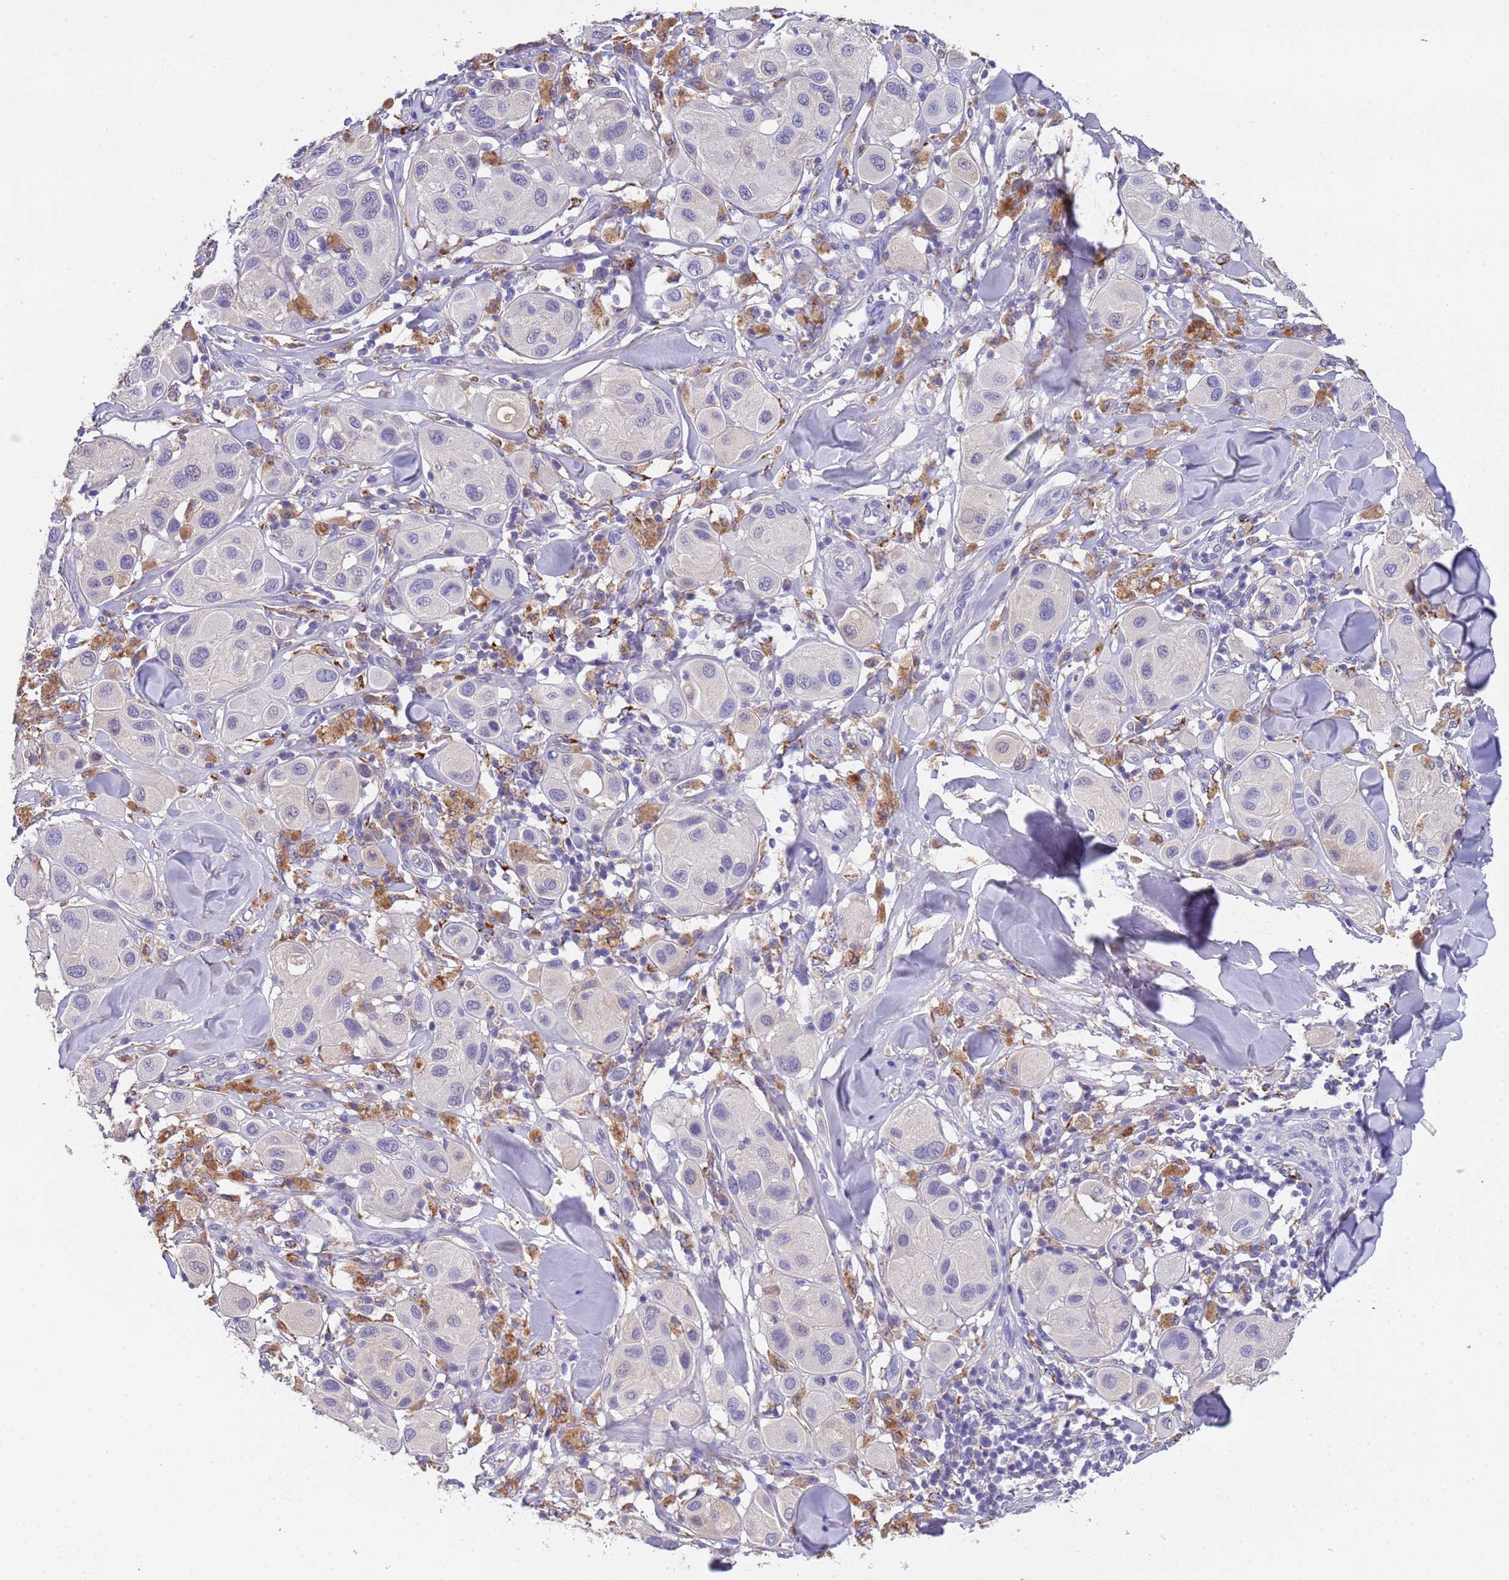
{"staining": {"intensity": "negative", "quantity": "none", "location": "none"}, "tissue": "melanoma", "cell_type": "Tumor cells", "image_type": "cancer", "snomed": [{"axis": "morphology", "description": "Malignant melanoma, Metastatic site"}, {"axis": "topography", "description": "Skin"}], "caption": "A micrograph of melanoma stained for a protein demonstrates no brown staining in tumor cells. (DAB IHC, high magnification).", "gene": "SLC24A3", "patient": {"sex": "male", "age": 41}}